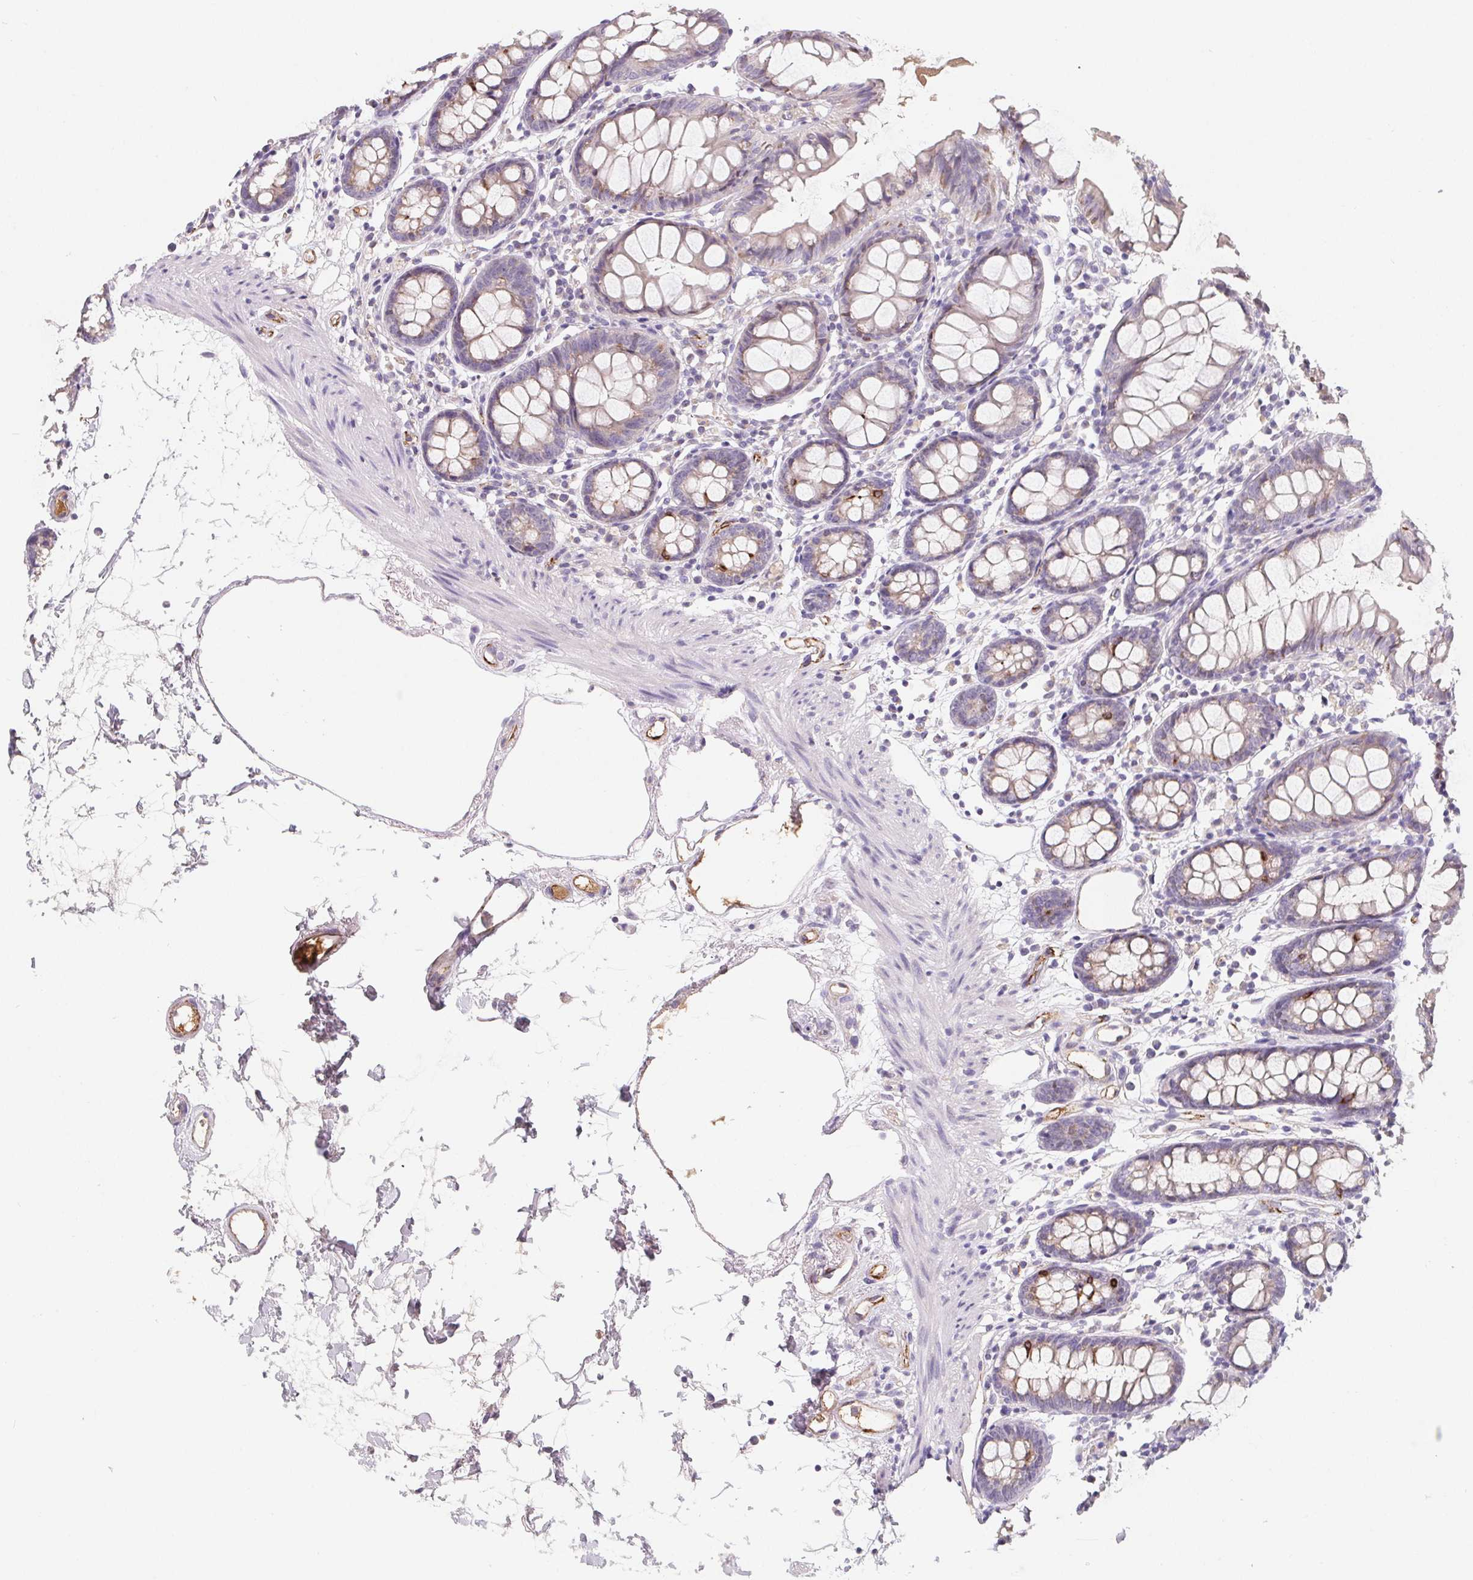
{"staining": {"intensity": "moderate", "quantity": "25%-75%", "location": "cytoplasmic/membranous"}, "tissue": "colon", "cell_type": "Endothelial cells", "image_type": "normal", "snomed": [{"axis": "morphology", "description": "Normal tissue, NOS"}, {"axis": "topography", "description": "Colon"}], "caption": "This is a micrograph of immunohistochemistry (IHC) staining of benign colon, which shows moderate staining in the cytoplasmic/membranous of endothelial cells.", "gene": "LPA", "patient": {"sex": "female", "age": 84}}